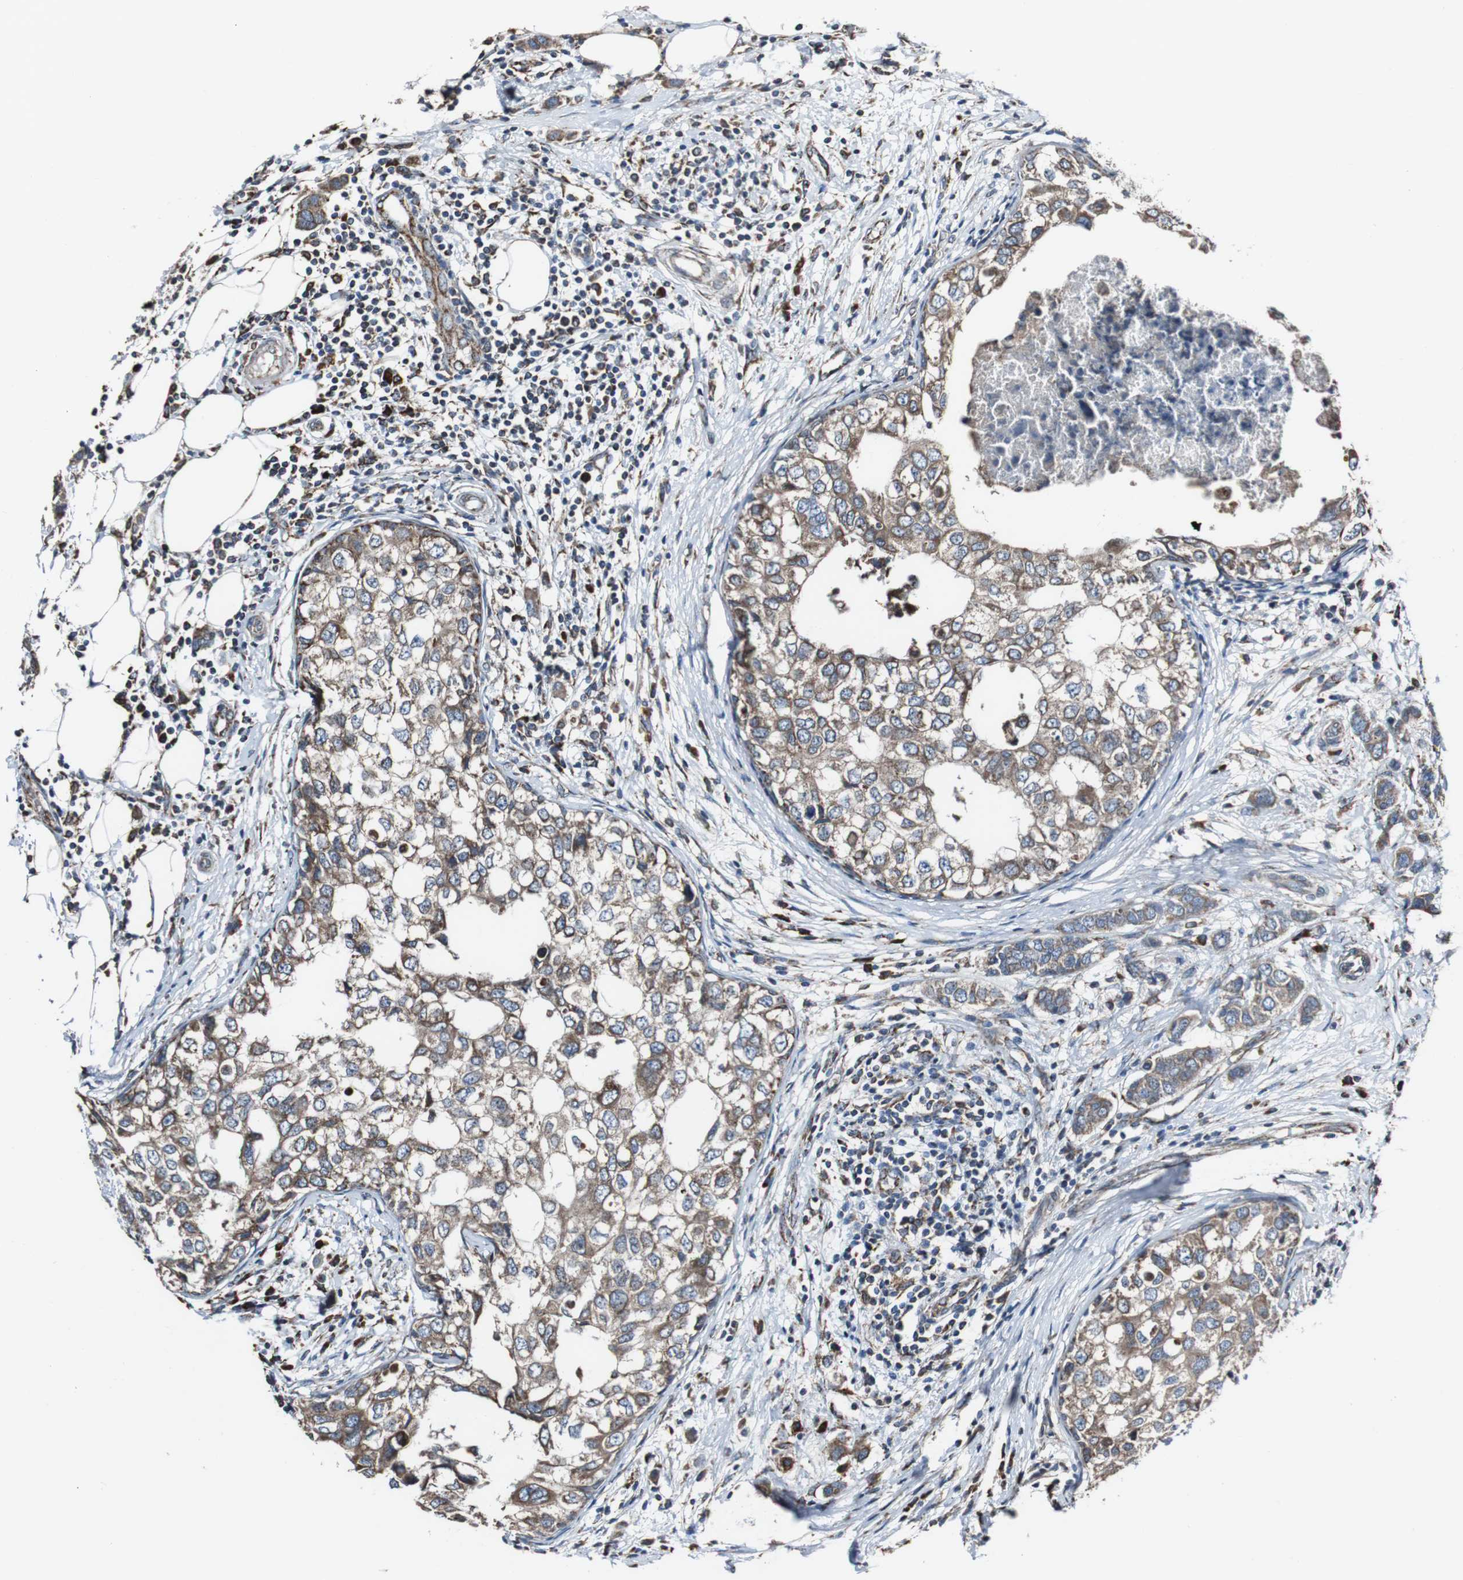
{"staining": {"intensity": "moderate", "quantity": ">75%", "location": "cytoplasmic/membranous"}, "tissue": "breast cancer", "cell_type": "Tumor cells", "image_type": "cancer", "snomed": [{"axis": "morphology", "description": "Duct carcinoma"}, {"axis": "topography", "description": "Breast"}], "caption": "Tumor cells demonstrate moderate cytoplasmic/membranous expression in approximately >75% of cells in breast cancer (invasive ductal carcinoma).", "gene": "CISD2", "patient": {"sex": "female", "age": 50}}